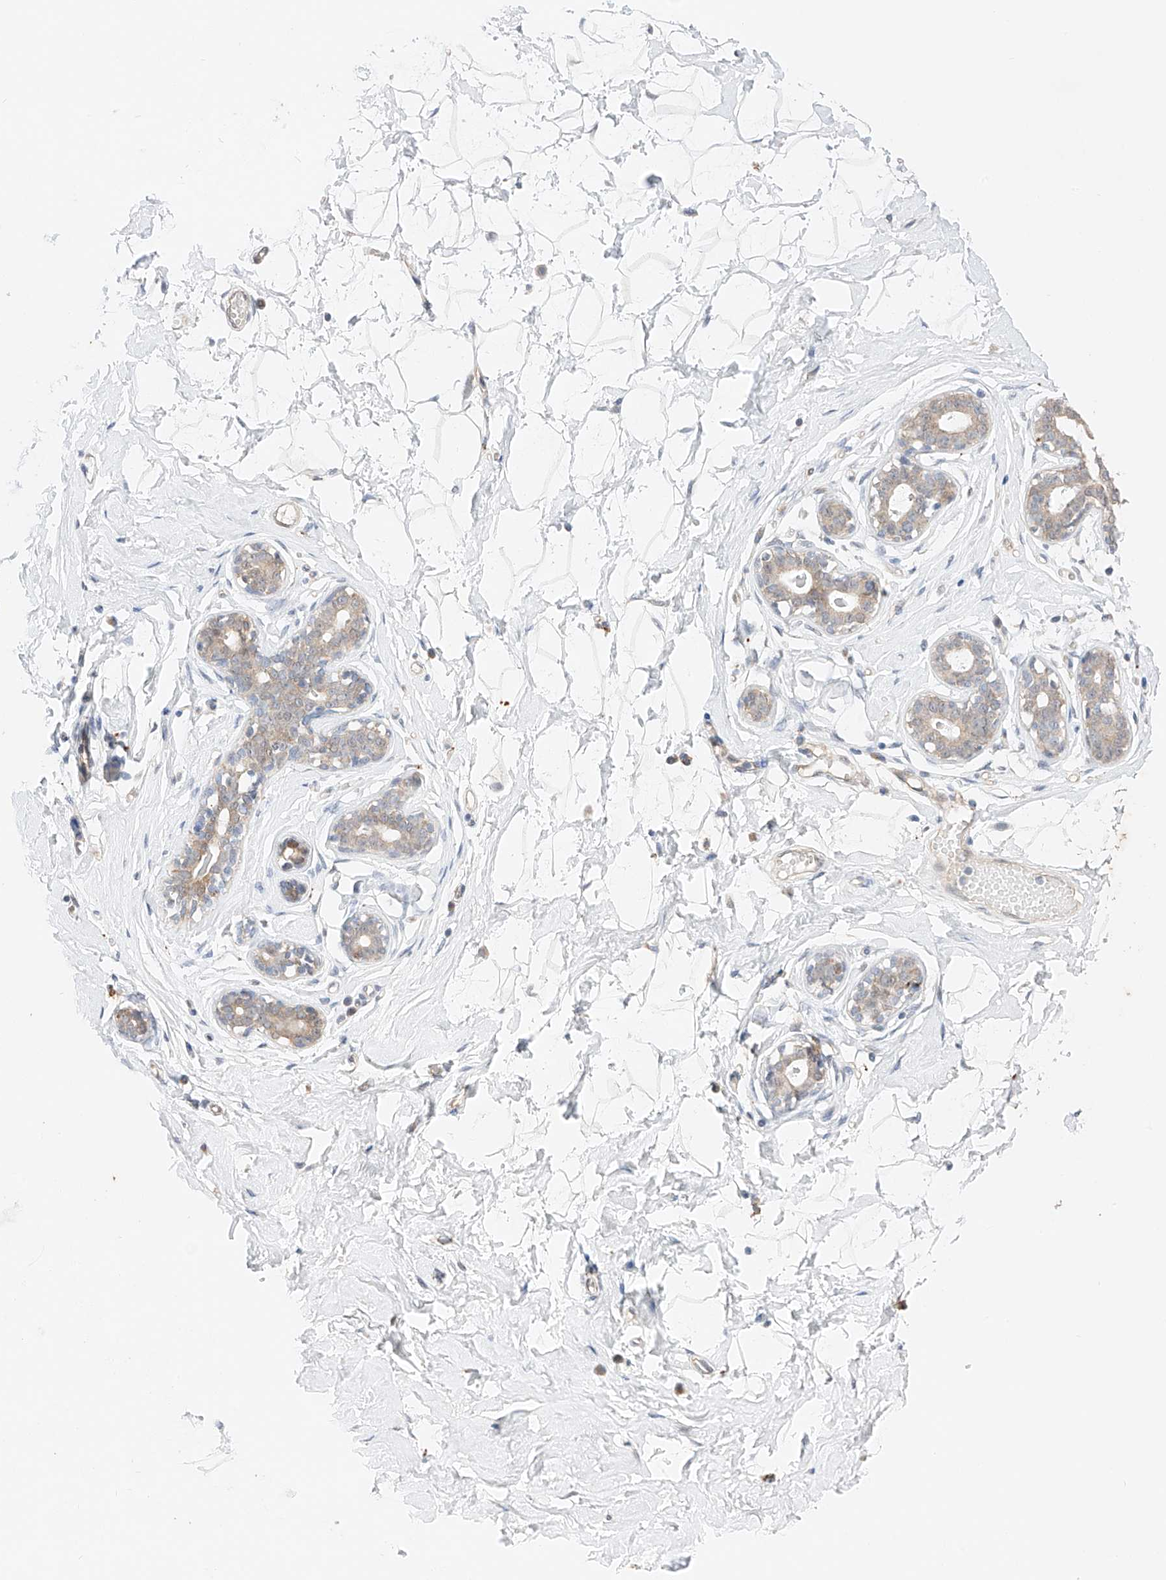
{"staining": {"intensity": "negative", "quantity": "none", "location": "none"}, "tissue": "breast", "cell_type": "Adipocytes", "image_type": "normal", "snomed": [{"axis": "morphology", "description": "Normal tissue, NOS"}, {"axis": "morphology", "description": "Adenoma, NOS"}, {"axis": "topography", "description": "Breast"}], "caption": "Adipocytes are negative for protein expression in normal human breast. (DAB immunohistochemistry, high magnification).", "gene": "GCNT1", "patient": {"sex": "female", "age": 23}}